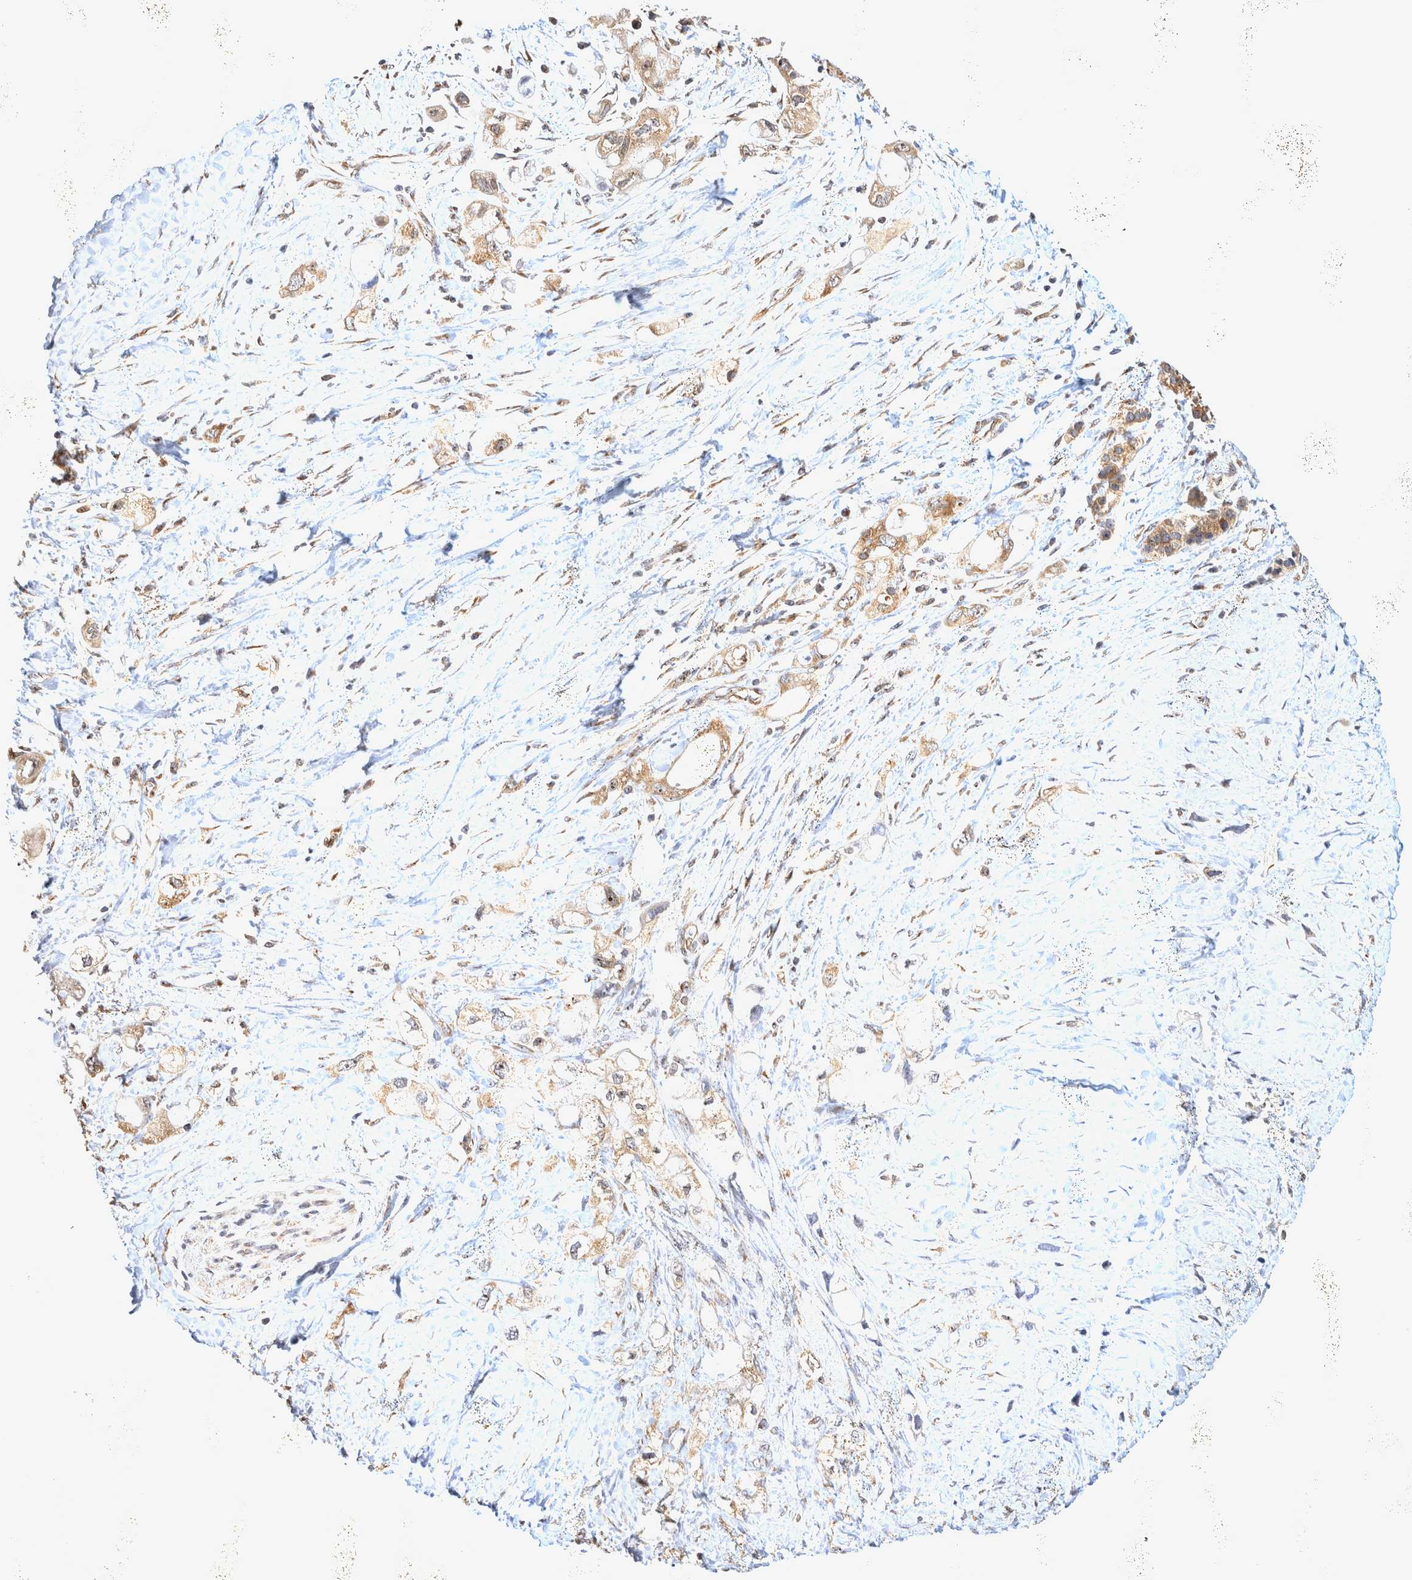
{"staining": {"intensity": "weak", "quantity": "25%-75%", "location": "cytoplasmic/membranous"}, "tissue": "pancreatic cancer", "cell_type": "Tumor cells", "image_type": "cancer", "snomed": [{"axis": "morphology", "description": "Adenocarcinoma, NOS"}, {"axis": "topography", "description": "Pancreas"}], "caption": "Protein expression analysis of pancreatic cancer shows weak cytoplasmic/membranous positivity in about 25%-75% of tumor cells. The staining is performed using DAB (3,3'-diaminobenzidine) brown chromogen to label protein expression. The nuclei are counter-stained blue using hematoxylin.", "gene": "ATXN2", "patient": {"sex": "female", "age": 56}}